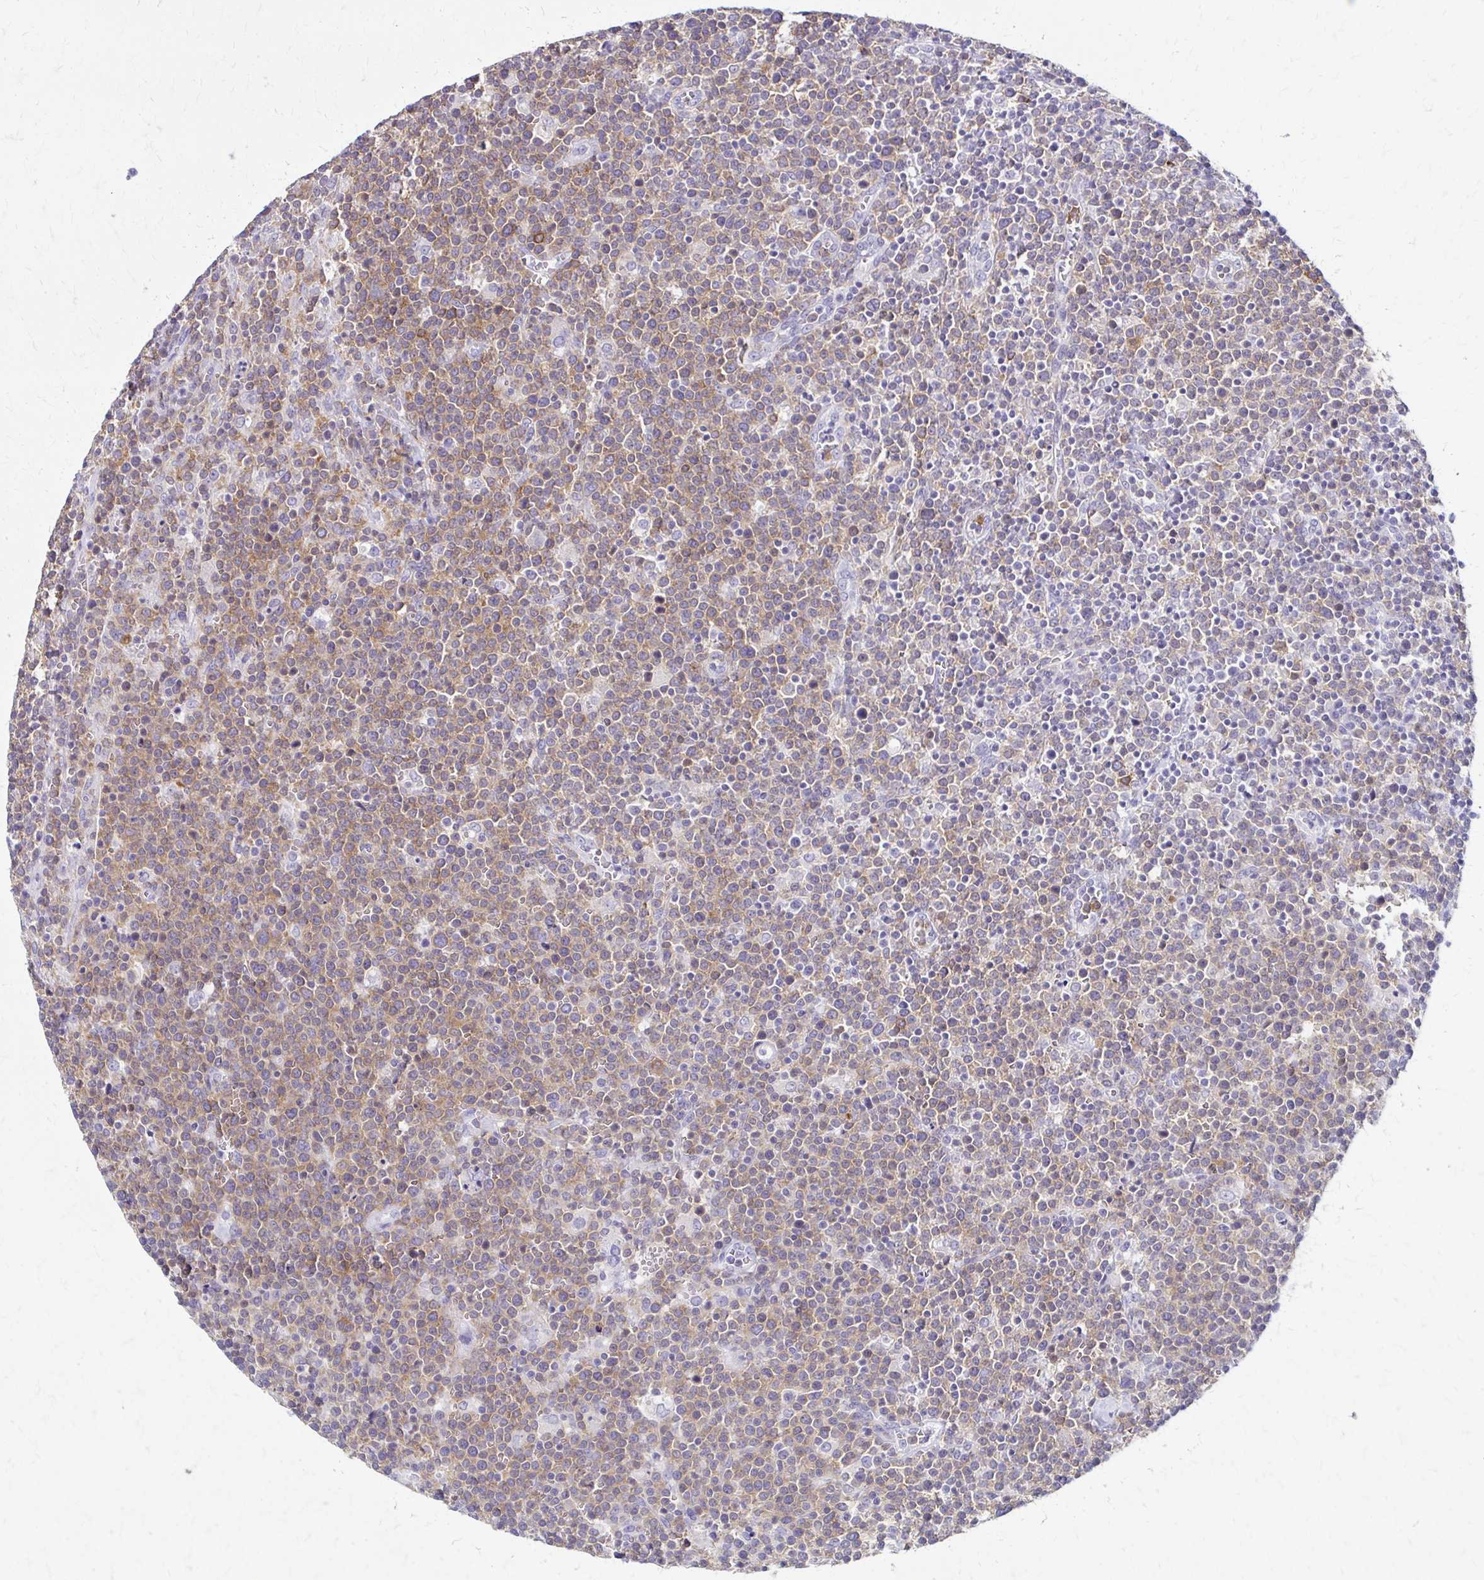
{"staining": {"intensity": "moderate", "quantity": "25%-75%", "location": "cytoplasmic/membranous"}, "tissue": "lymphoma", "cell_type": "Tumor cells", "image_type": "cancer", "snomed": [{"axis": "morphology", "description": "Malignant lymphoma, non-Hodgkin's type, High grade"}, {"axis": "topography", "description": "Lymph node"}], "caption": "High-power microscopy captured an IHC image of lymphoma, revealing moderate cytoplasmic/membranous expression in about 25%-75% of tumor cells.", "gene": "PIK3AP1", "patient": {"sex": "male", "age": 61}}